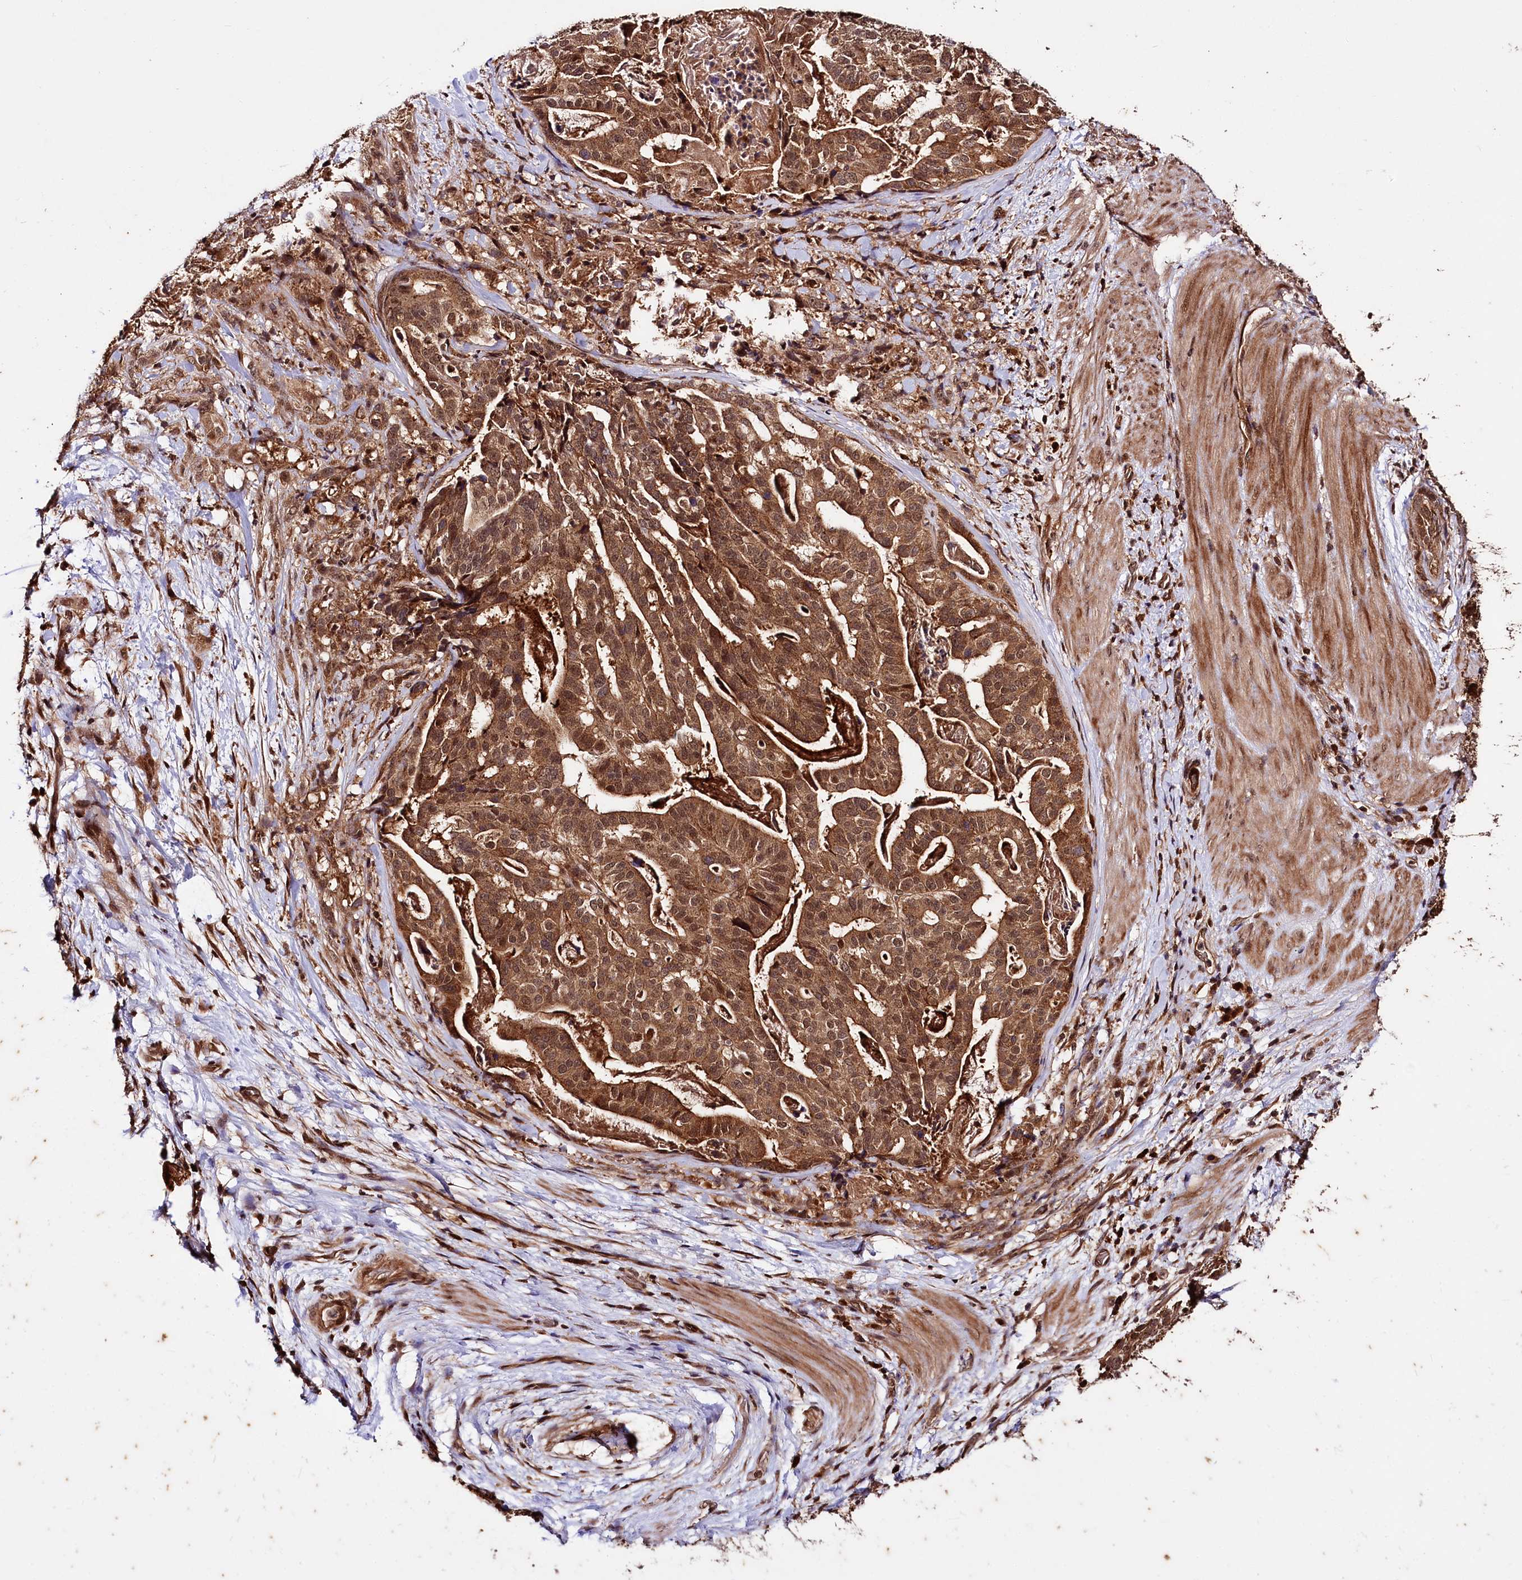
{"staining": {"intensity": "strong", "quantity": ">75%", "location": "cytoplasmic/membranous,nuclear"}, "tissue": "stomach cancer", "cell_type": "Tumor cells", "image_type": "cancer", "snomed": [{"axis": "morphology", "description": "Adenocarcinoma, NOS"}, {"axis": "topography", "description": "Stomach"}], "caption": "Tumor cells reveal high levels of strong cytoplasmic/membranous and nuclear staining in about >75% of cells in human adenocarcinoma (stomach).", "gene": "UBE3A", "patient": {"sex": "male", "age": 48}}